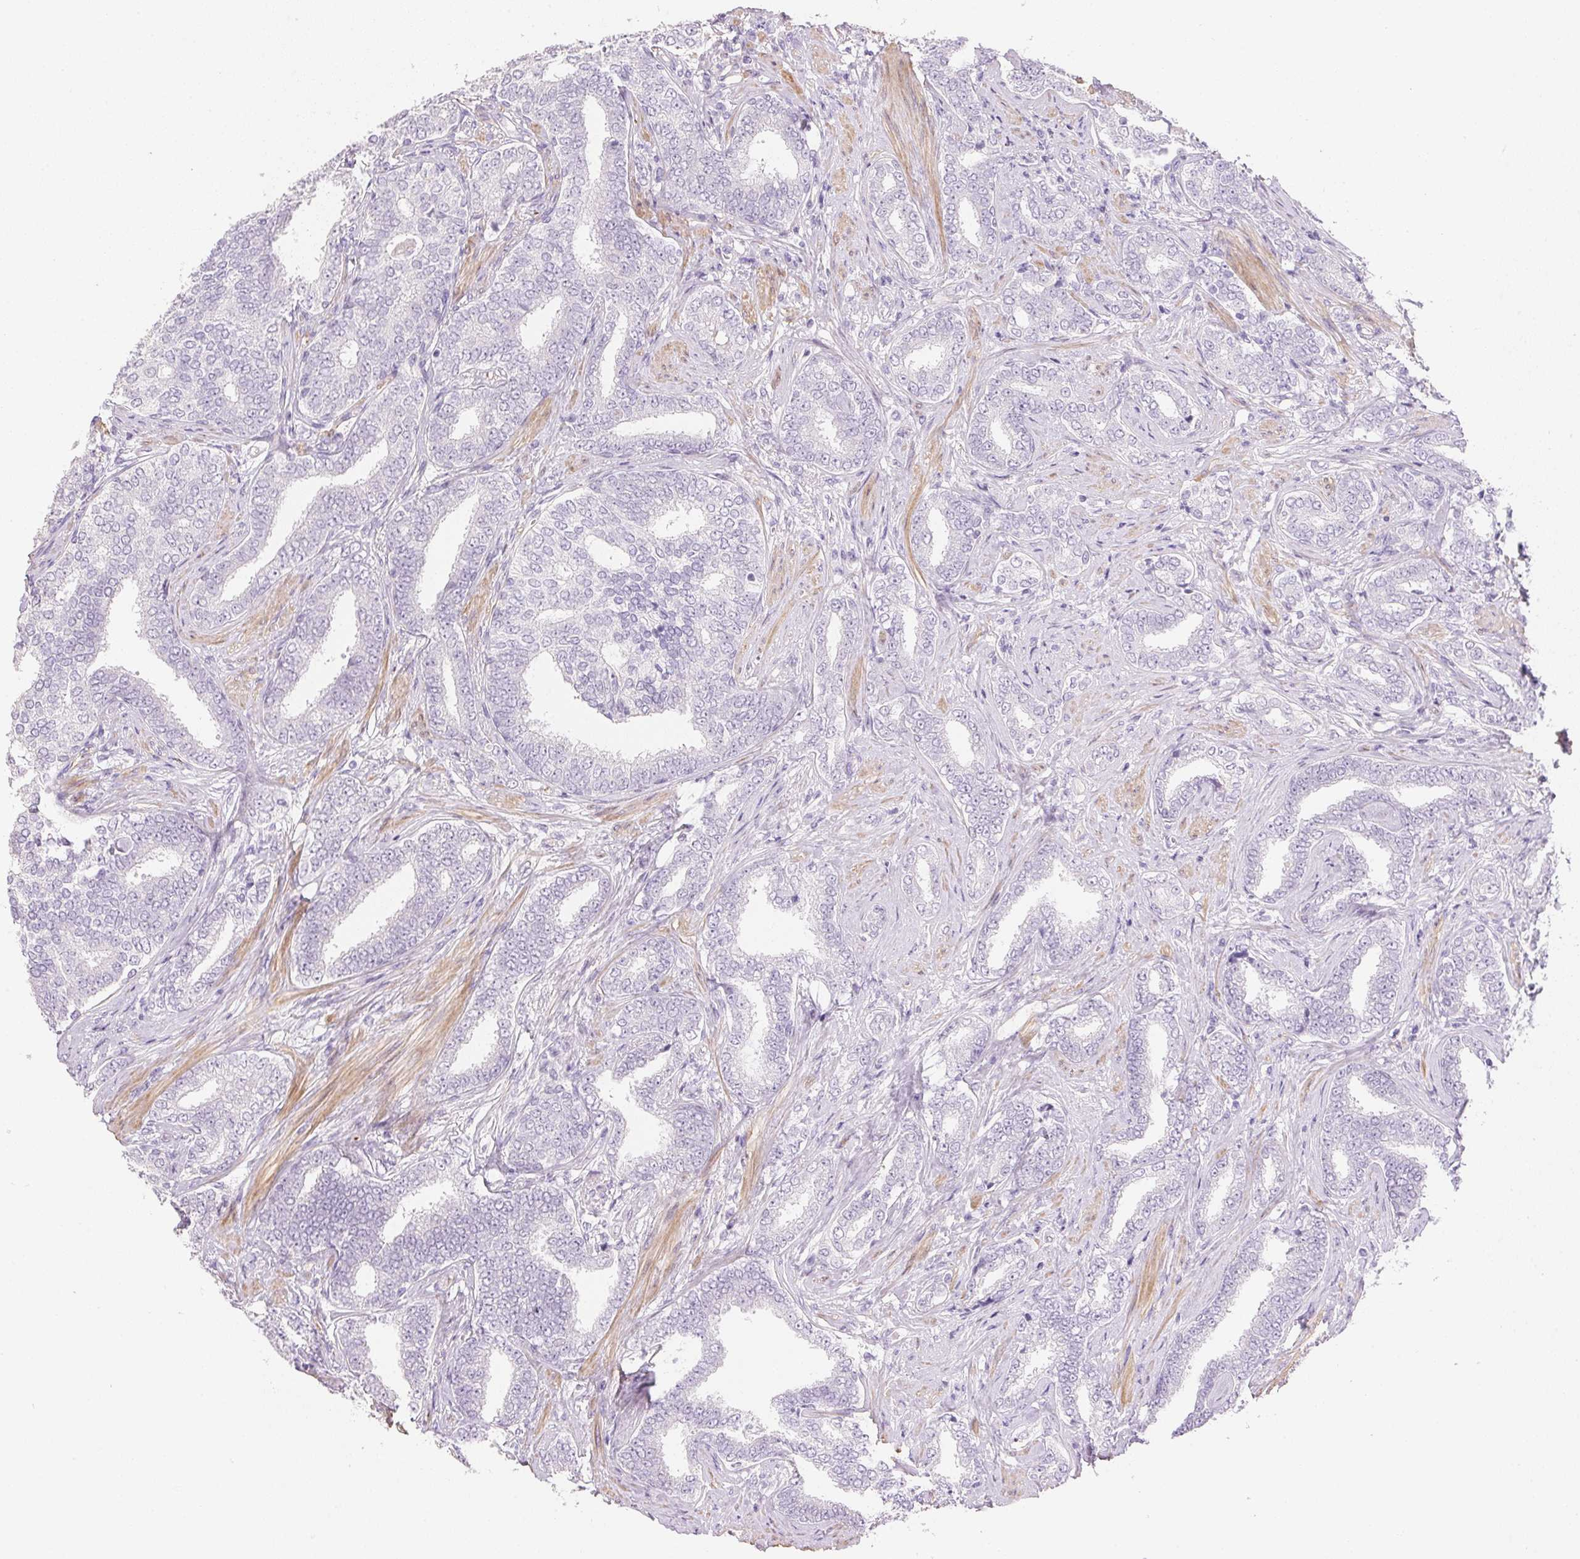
{"staining": {"intensity": "negative", "quantity": "none", "location": "none"}, "tissue": "prostate cancer", "cell_type": "Tumor cells", "image_type": "cancer", "snomed": [{"axis": "morphology", "description": "Adenocarcinoma, High grade"}, {"axis": "topography", "description": "Prostate"}], "caption": "This is an IHC photomicrograph of human prostate high-grade adenocarcinoma. There is no positivity in tumor cells.", "gene": "KCNE2", "patient": {"sex": "male", "age": 72}}